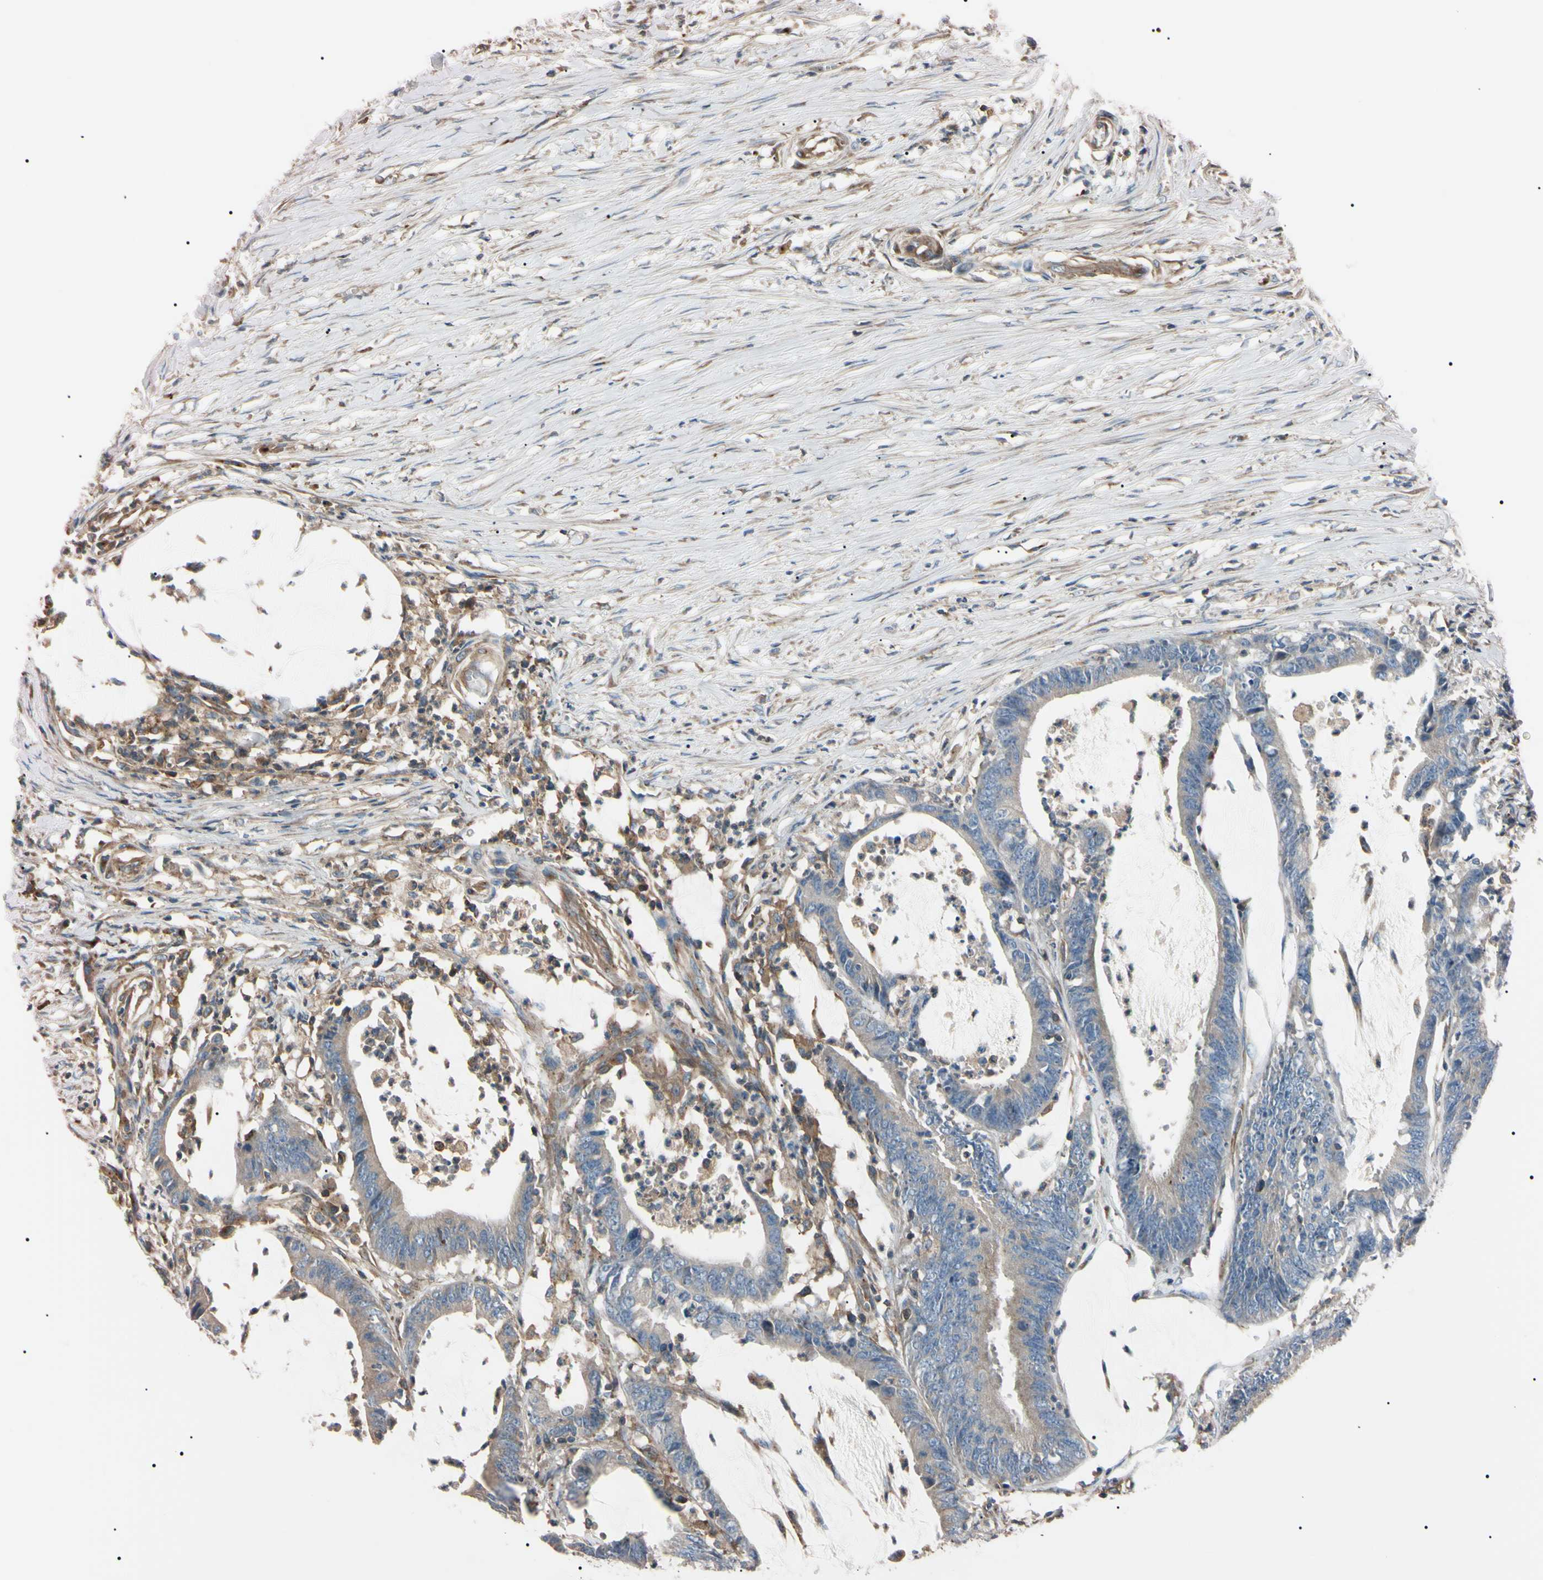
{"staining": {"intensity": "weak", "quantity": ">75%", "location": "cytoplasmic/membranous"}, "tissue": "colorectal cancer", "cell_type": "Tumor cells", "image_type": "cancer", "snomed": [{"axis": "morphology", "description": "Adenocarcinoma, NOS"}, {"axis": "topography", "description": "Rectum"}], "caption": "An IHC photomicrograph of tumor tissue is shown. Protein staining in brown shows weak cytoplasmic/membranous positivity in colorectal cancer within tumor cells. (IHC, brightfield microscopy, high magnification).", "gene": "PRKACA", "patient": {"sex": "female", "age": 66}}